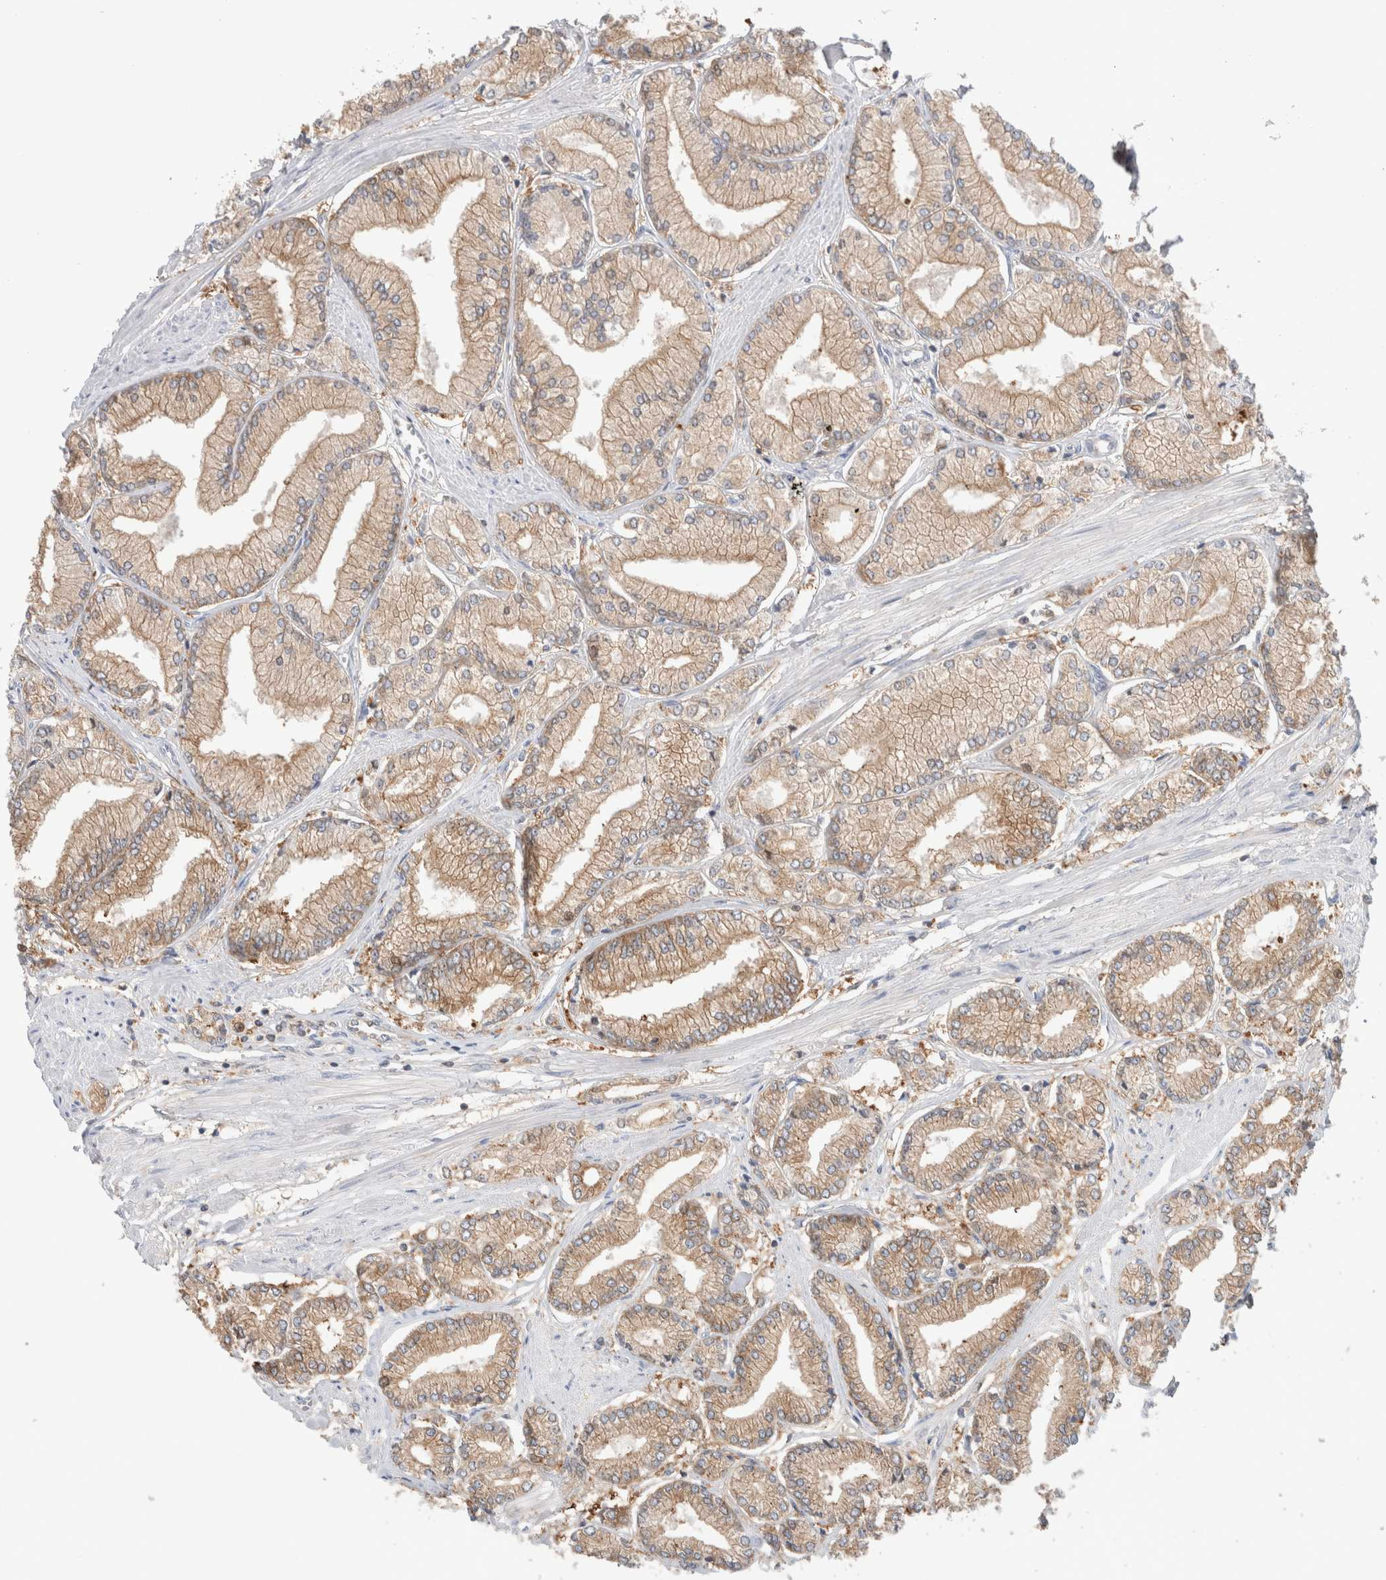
{"staining": {"intensity": "weak", "quantity": ">75%", "location": "cytoplasmic/membranous"}, "tissue": "prostate cancer", "cell_type": "Tumor cells", "image_type": "cancer", "snomed": [{"axis": "morphology", "description": "Adenocarcinoma, Low grade"}, {"axis": "topography", "description": "Prostate"}], "caption": "Human prostate low-grade adenocarcinoma stained with a protein marker reveals weak staining in tumor cells.", "gene": "KLHL14", "patient": {"sex": "male", "age": 52}}